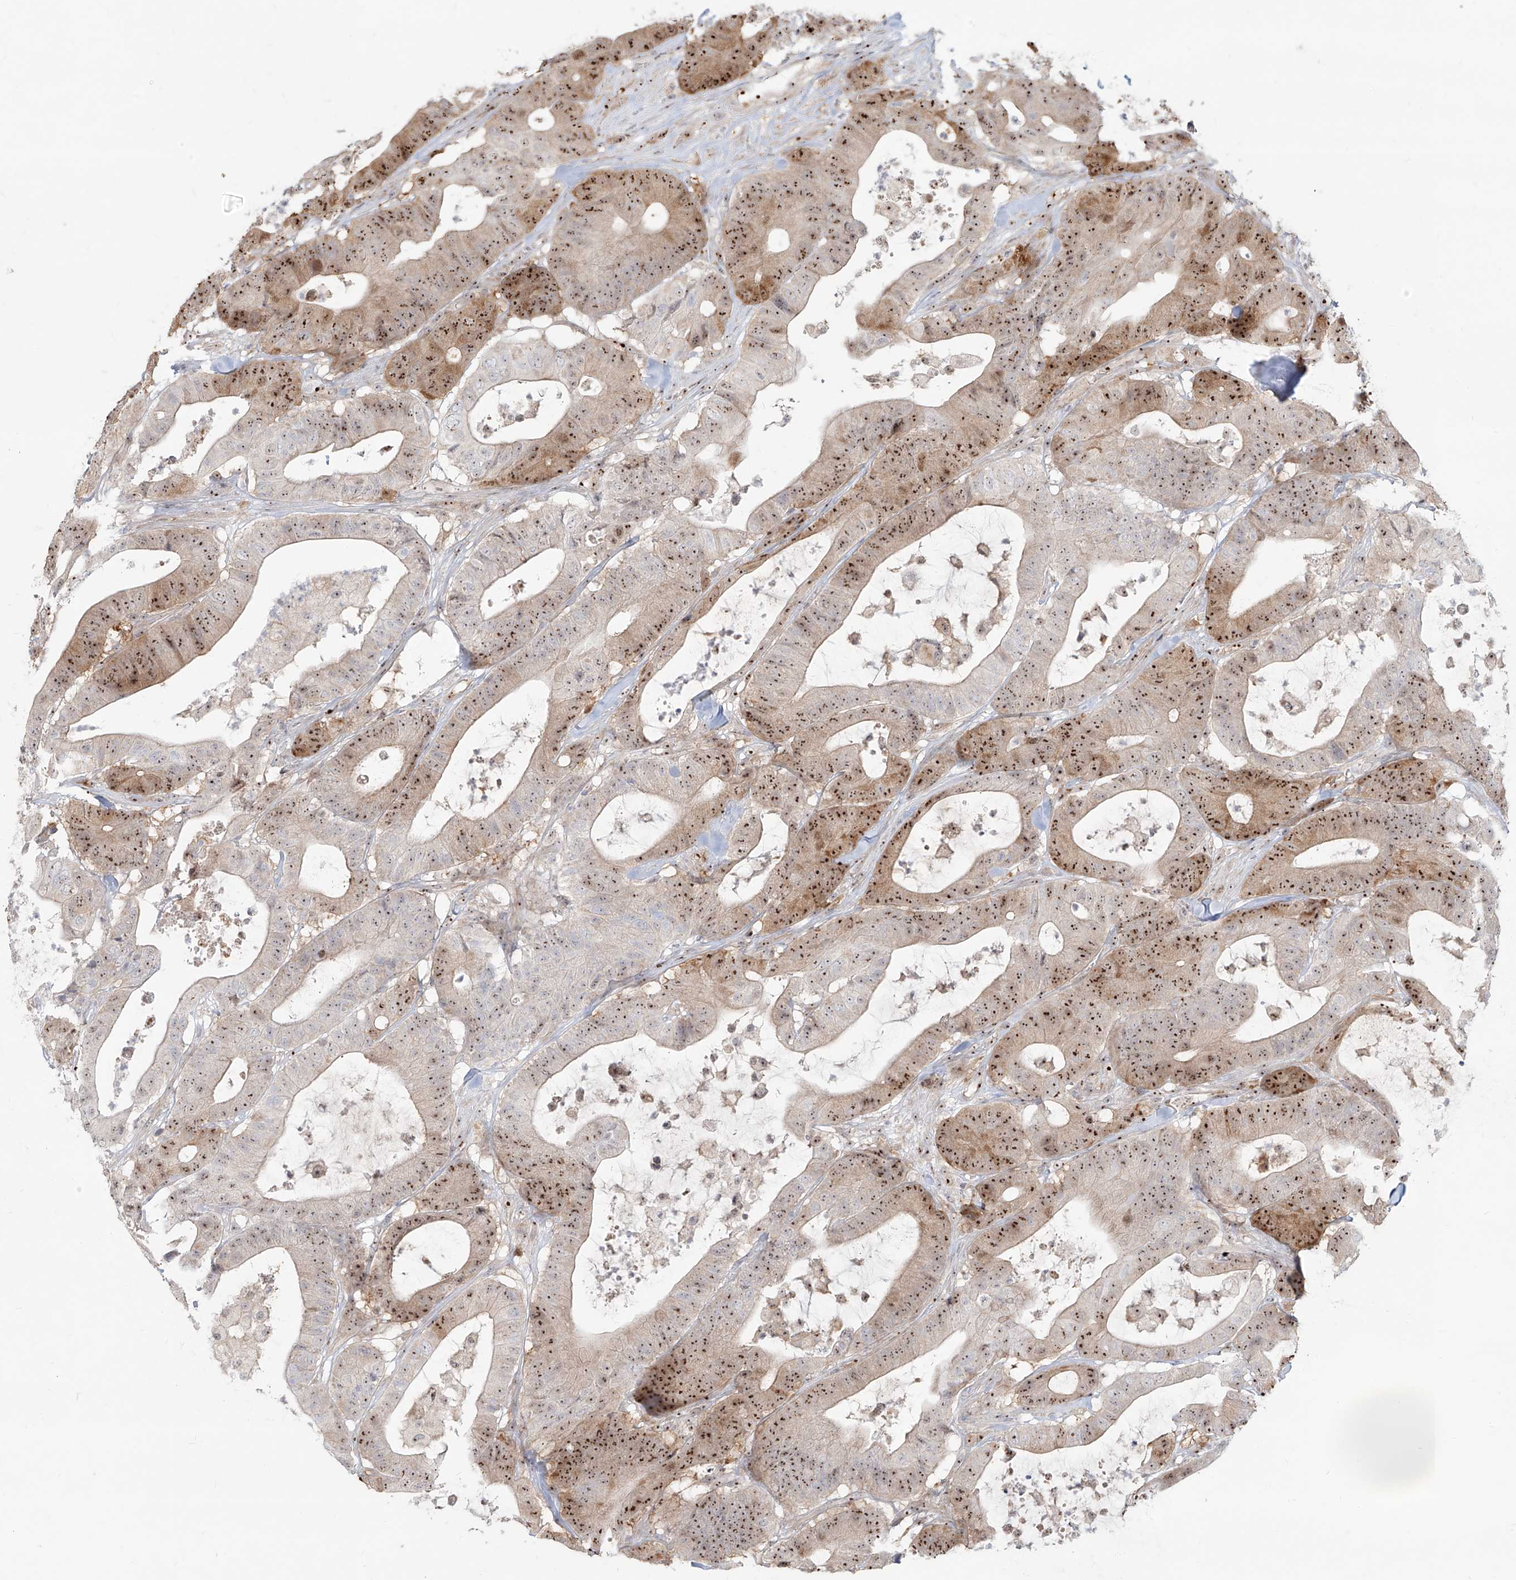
{"staining": {"intensity": "strong", "quantity": ">75%", "location": "cytoplasmic/membranous,nuclear"}, "tissue": "colorectal cancer", "cell_type": "Tumor cells", "image_type": "cancer", "snomed": [{"axis": "morphology", "description": "Adenocarcinoma, NOS"}, {"axis": "topography", "description": "Colon"}], "caption": "High-power microscopy captured an IHC photomicrograph of colorectal adenocarcinoma, revealing strong cytoplasmic/membranous and nuclear positivity in about >75% of tumor cells.", "gene": "BYSL", "patient": {"sex": "female", "age": 84}}